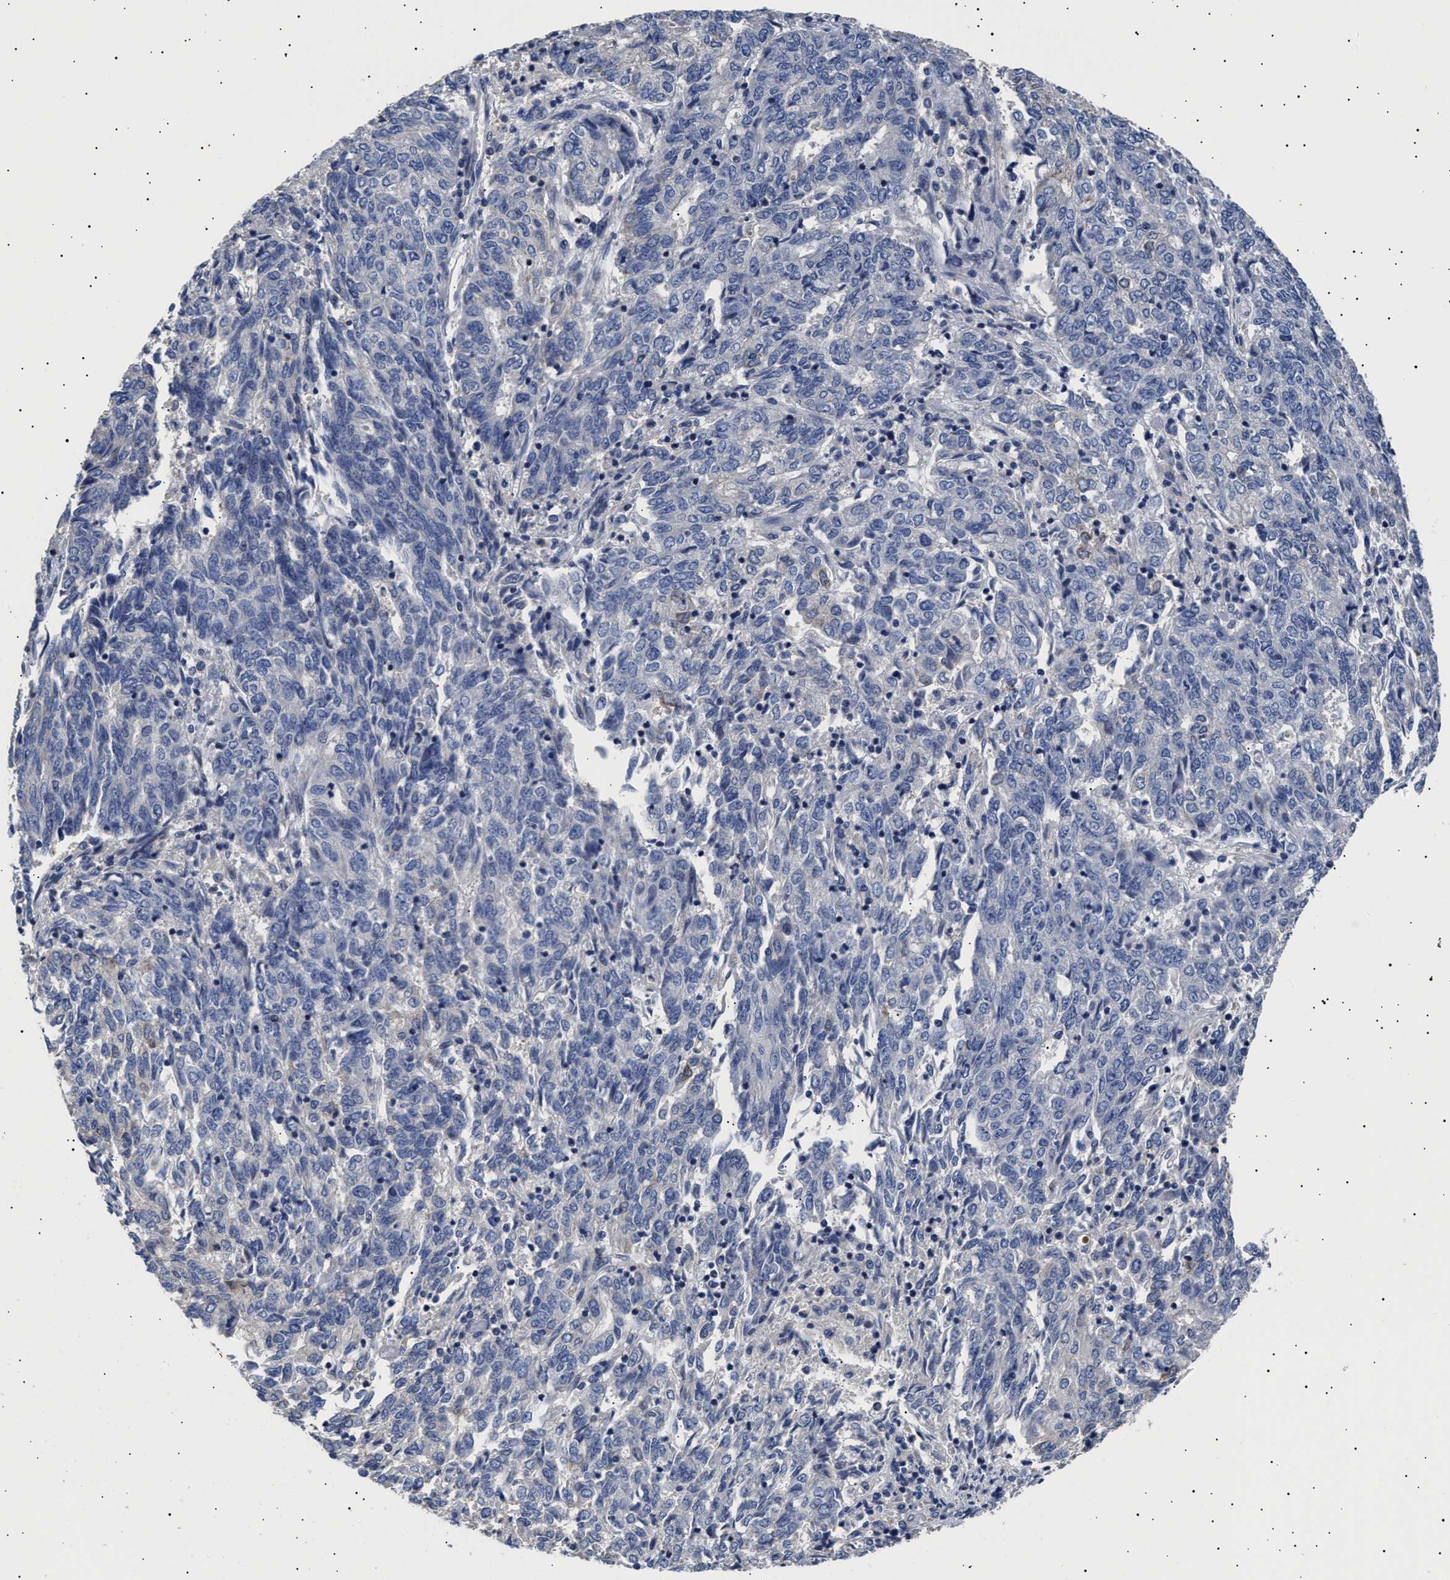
{"staining": {"intensity": "negative", "quantity": "none", "location": "none"}, "tissue": "endometrial cancer", "cell_type": "Tumor cells", "image_type": "cancer", "snomed": [{"axis": "morphology", "description": "Adenocarcinoma, NOS"}, {"axis": "topography", "description": "Endometrium"}], "caption": "This is an immunohistochemistry histopathology image of endometrial adenocarcinoma. There is no staining in tumor cells.", "gene": "HEMGN", "patient": {"sex": "female", "age": 80}}